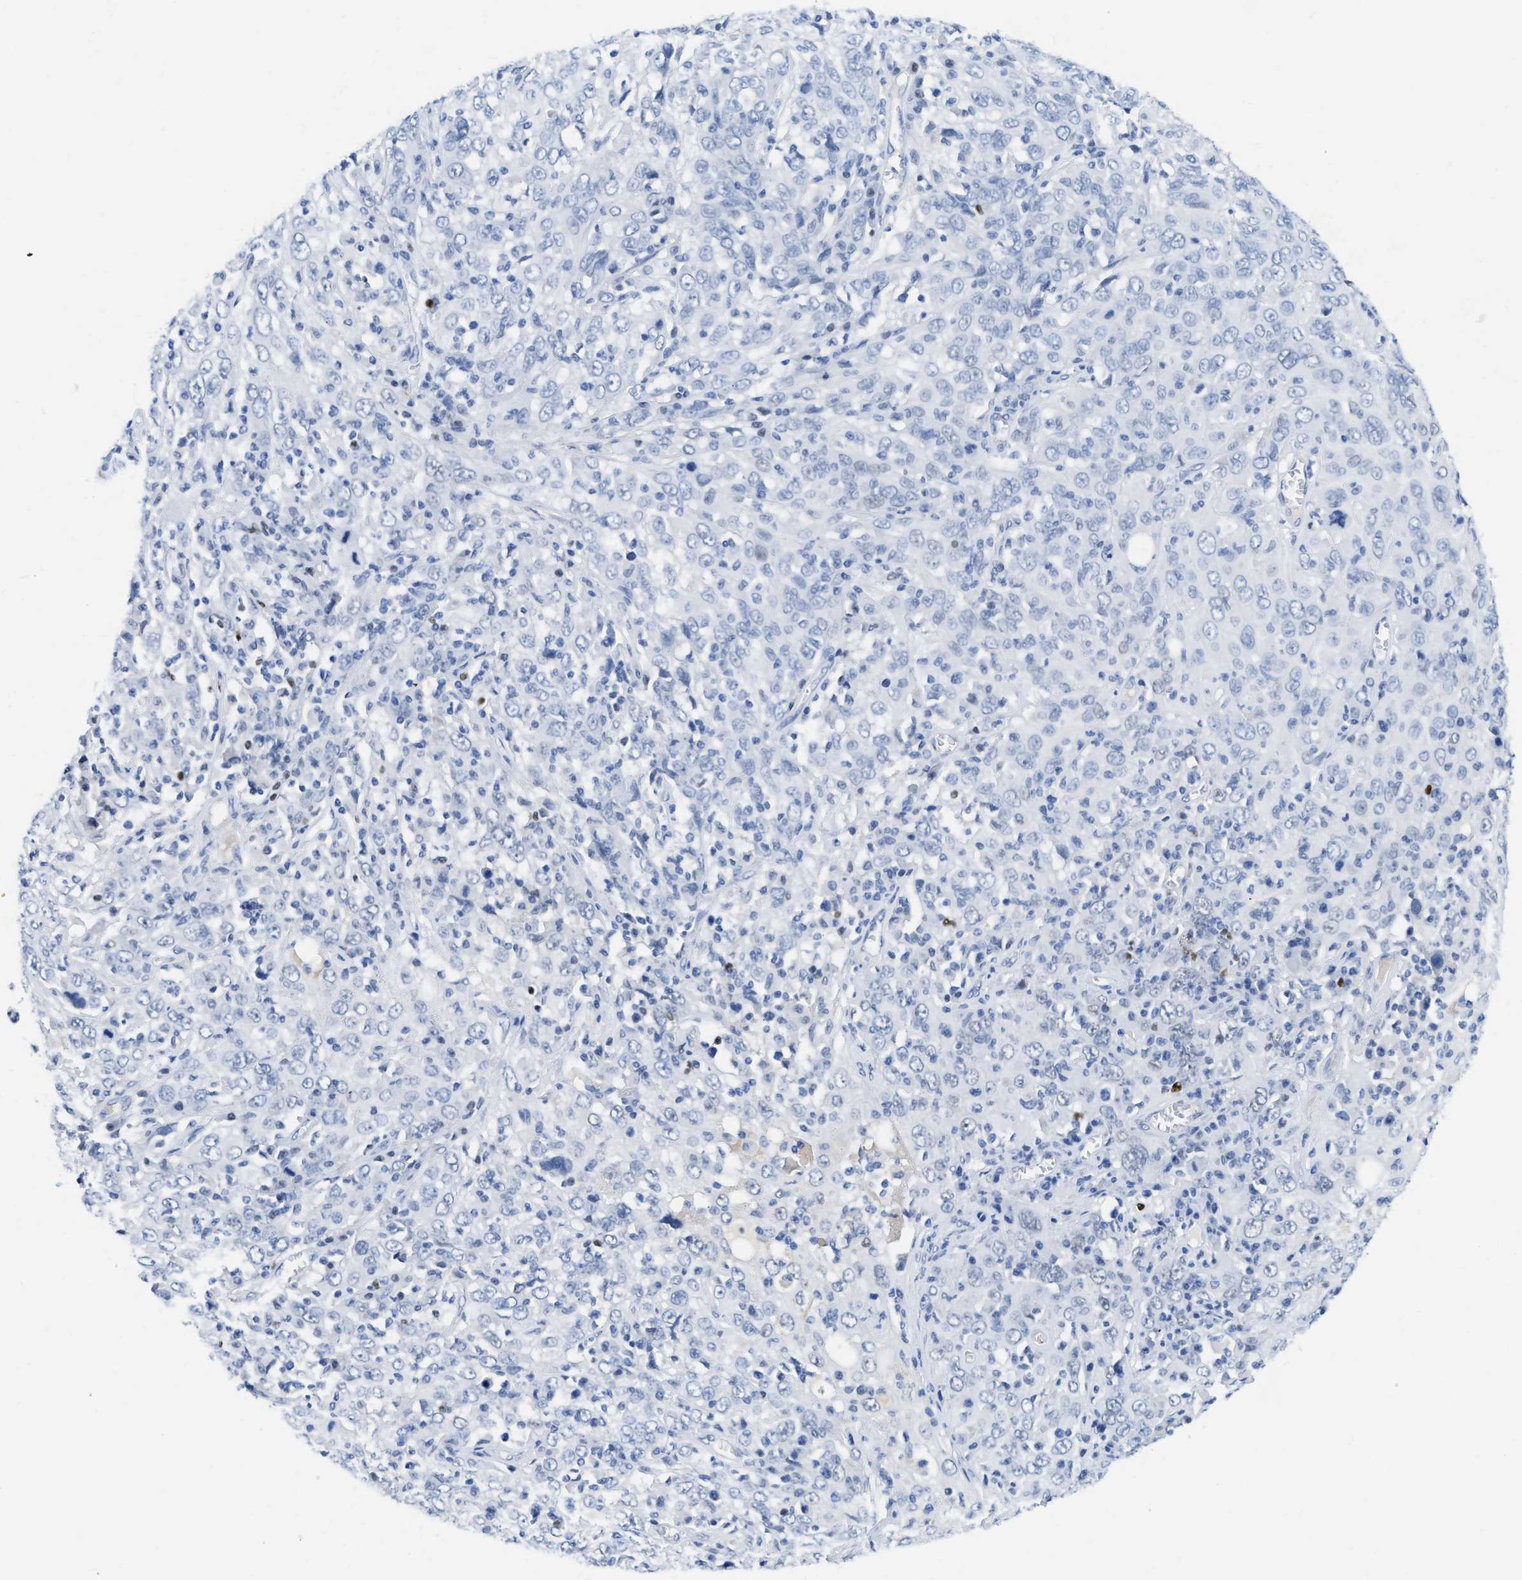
{"staining": {"intensity": "negative", "quantity": "none", "location": "none"}, "tissue": "cervical cancer", "cell_type": "Tumor cells", "image_type": "cancer", "snomed": [{"axis": "morphology", "description": "Squamous cell carcinoma, NOS"}, {"axis": "topography", "description": "Cervix"}], "caption": "The immunohistochemistry histopathology image has no significant staining in tumor cells of cervical cancer (squamous cell carcinoma) tissue. The staining is performed using DAB brown chromogen with nuclei counter-stained in using hematoxylin.", "gene": "TCF7", "patient": {"sex": "female", "age": 46}}